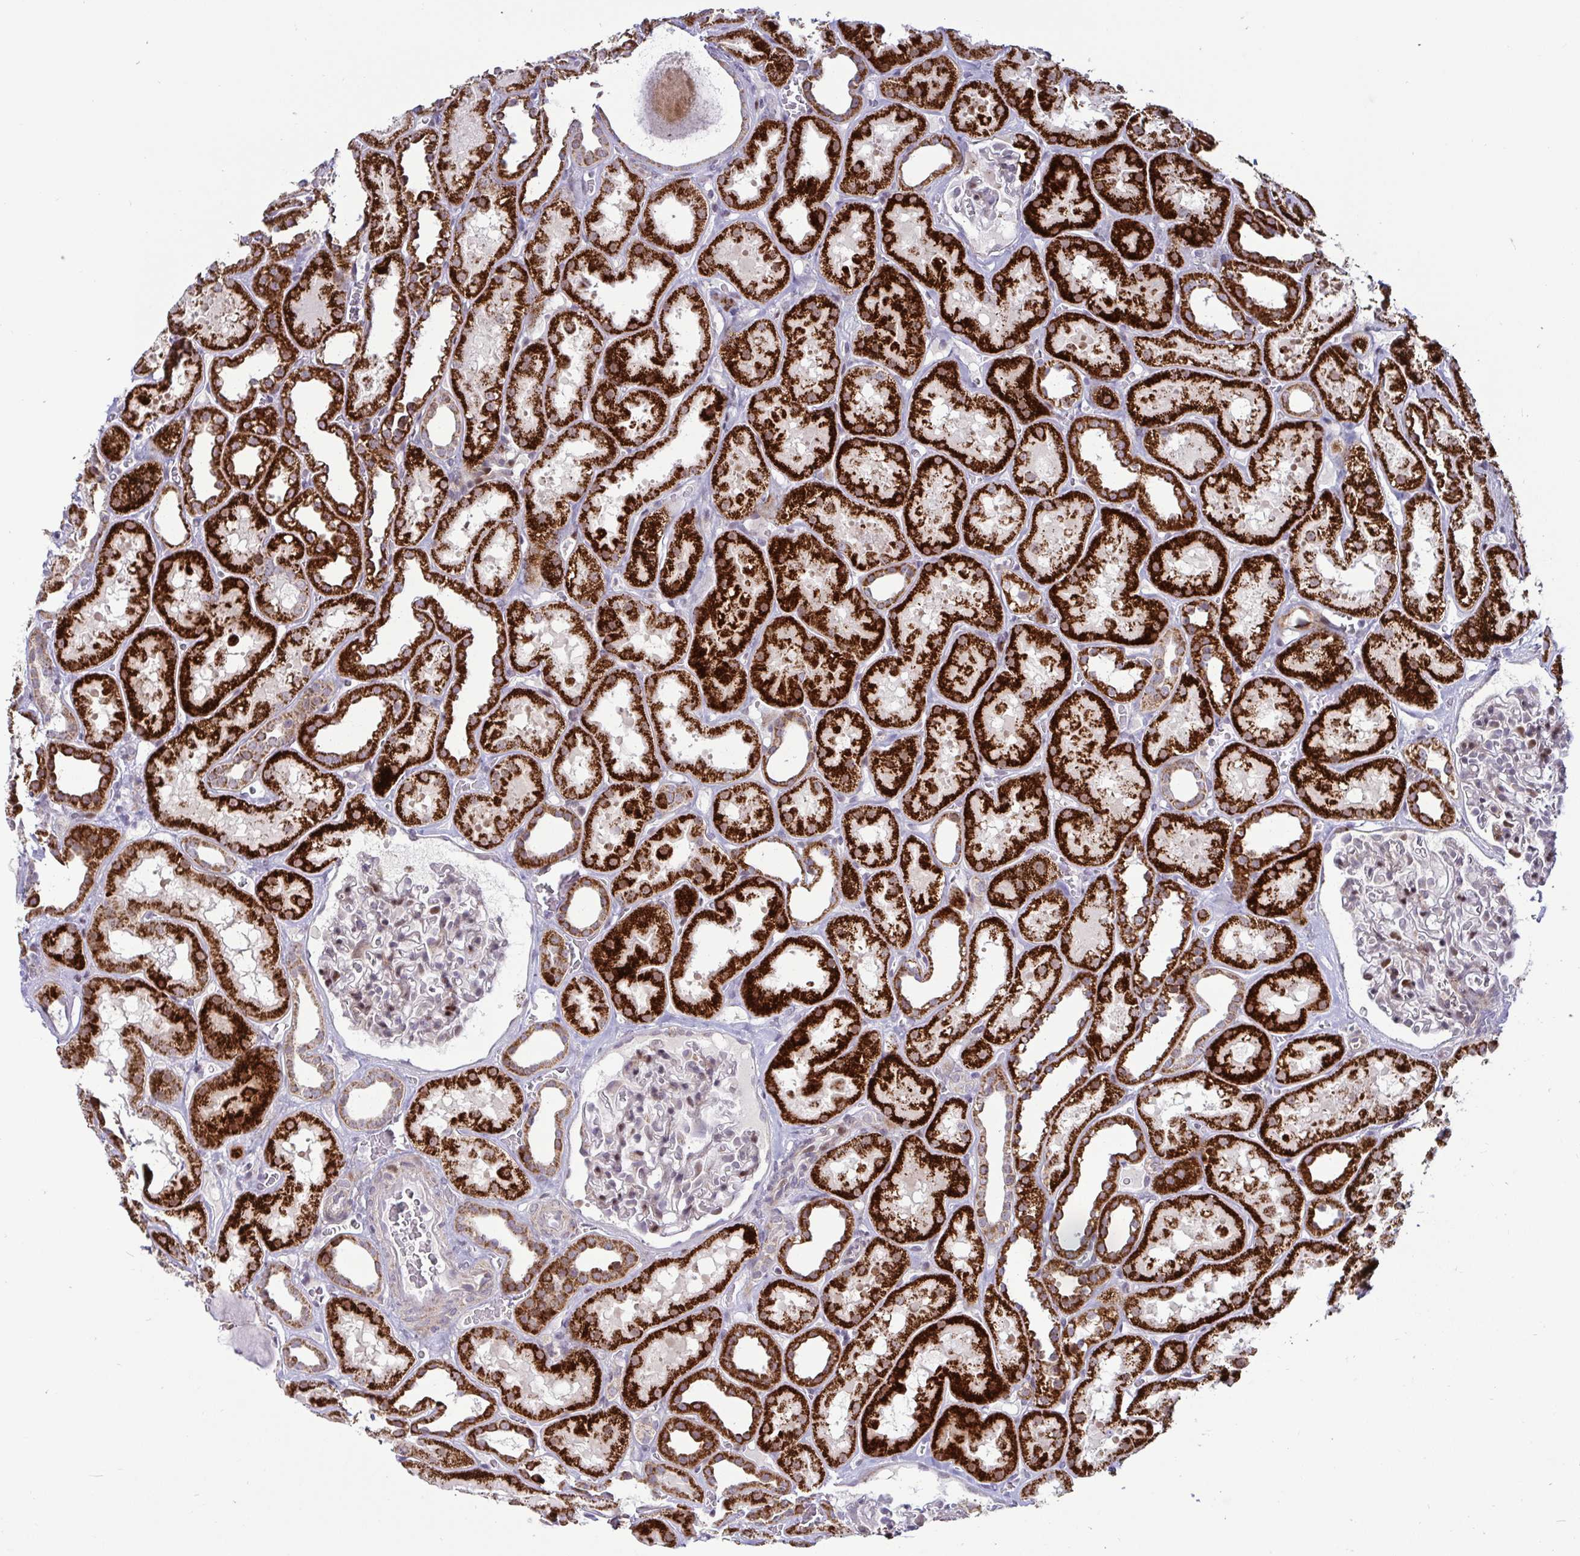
{"staining": {"intensity": "moderate", "quantity": "<25%", "location": "nuclear"}, "tissue": "kidney", "cell_type": "Cells in glomeruli", "image_type": "normal", "snomed": [{"axis": "morphology", "description": "Normal tissue, NOS"}, {"axis": "topography", "description": "Kidney"}], "caption": "Immunohistochemistry micrograph of normal kidney stained for a protein (brown), which displays low levels of moderate nuclear expression in about <25% of cells in glomeruli.", "gene": "DZIP1", "patient": {"sex": "female", "age": 41}}